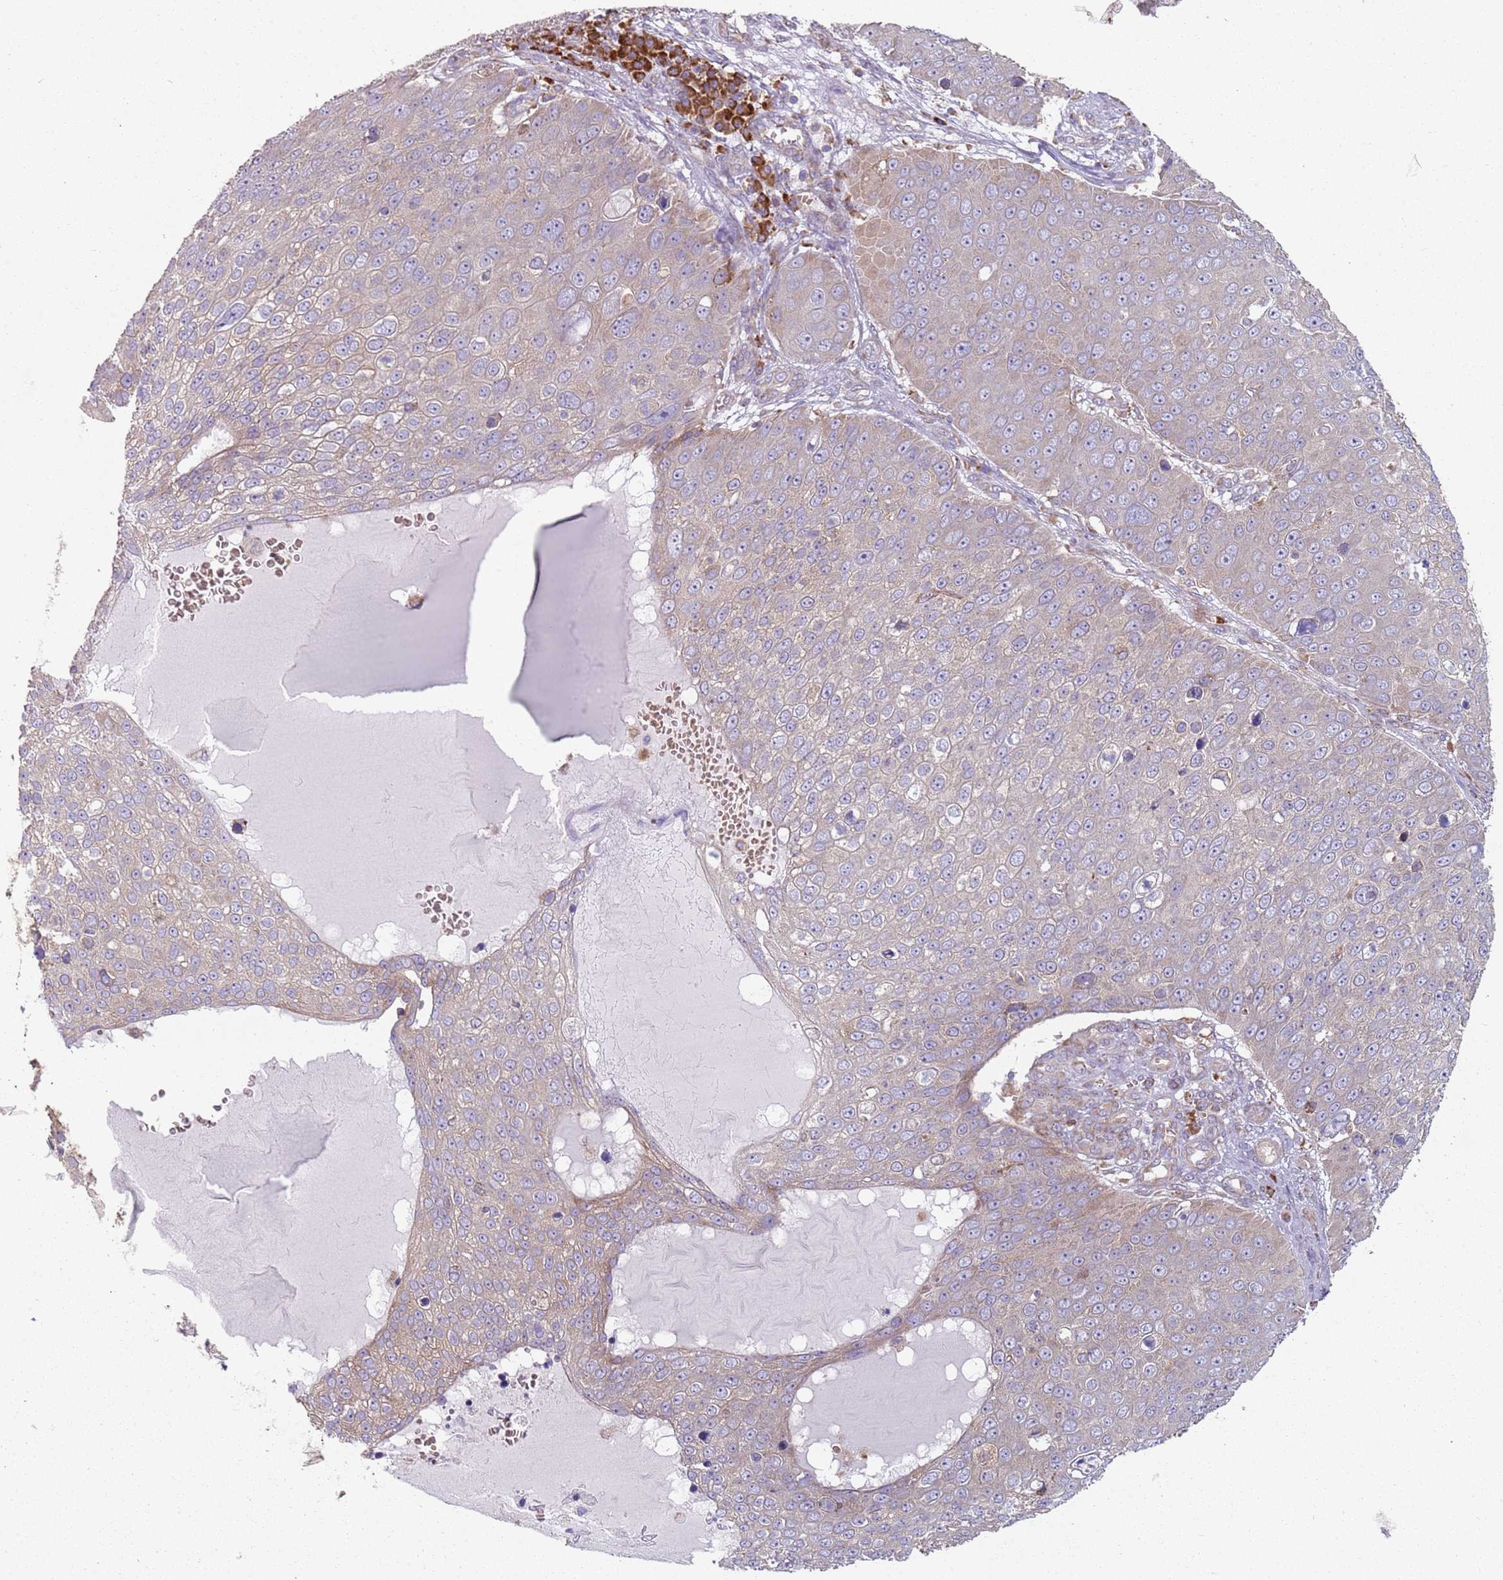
{"staining": {"intensity": "negative", "quantity": "none", "location": "none"}, "tissue": "skin cancer", "cell_type": "Tumor cells", "image_type": "cancer", "snomed": [{"axis": "morphology", "description": "Squamous cell carcinoma, NOS"}, {"axis": "topography", "description": "Skin"}], "caption": "The image exhibits no staining of tumor cells in skin cancer. (Brightfield microscopy of DAB immunohistochemistry at high magnification).", "gene": "SPATA2", "patient": {"sex": "male", "age": 71}}